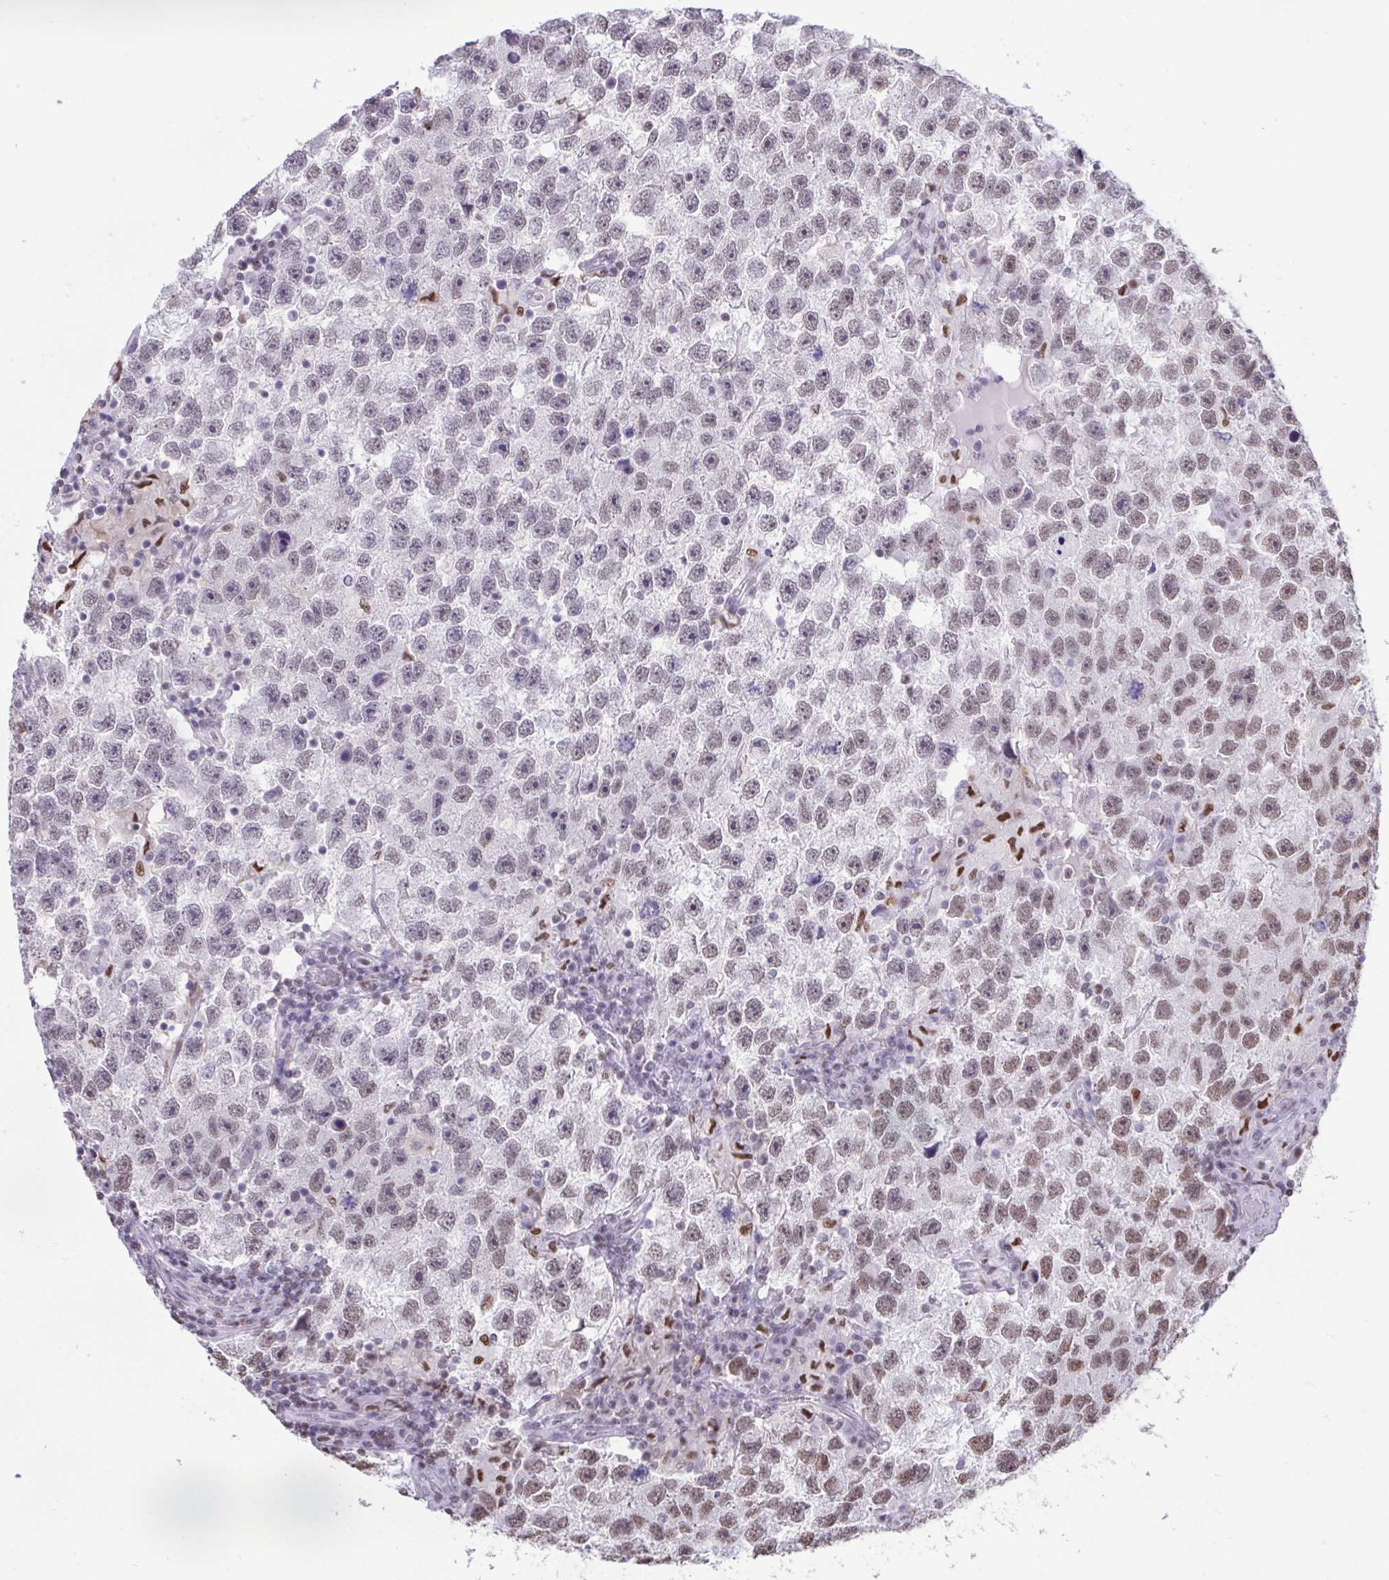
{"staining": {"intensity": "weak", "quantity": "25%-75%", "location": "nuclear"}, "tissue": "testis cancer", "cell_type": "Tumor cells", "image_type": "cancer", "snomed": [{"axis": "morphology", "description": "Seminoma, NOS"}, {"axis": "topography", "description": "Testis"}], "caption": "Weak nuclear positivity for a protein is seen in approximately 25%-75% of tumor cells of testis cancer (seminoma) using immunohistochemistry.", "gene": "HNRNPDL", "patient": {"sex": "male", "age": 26}}